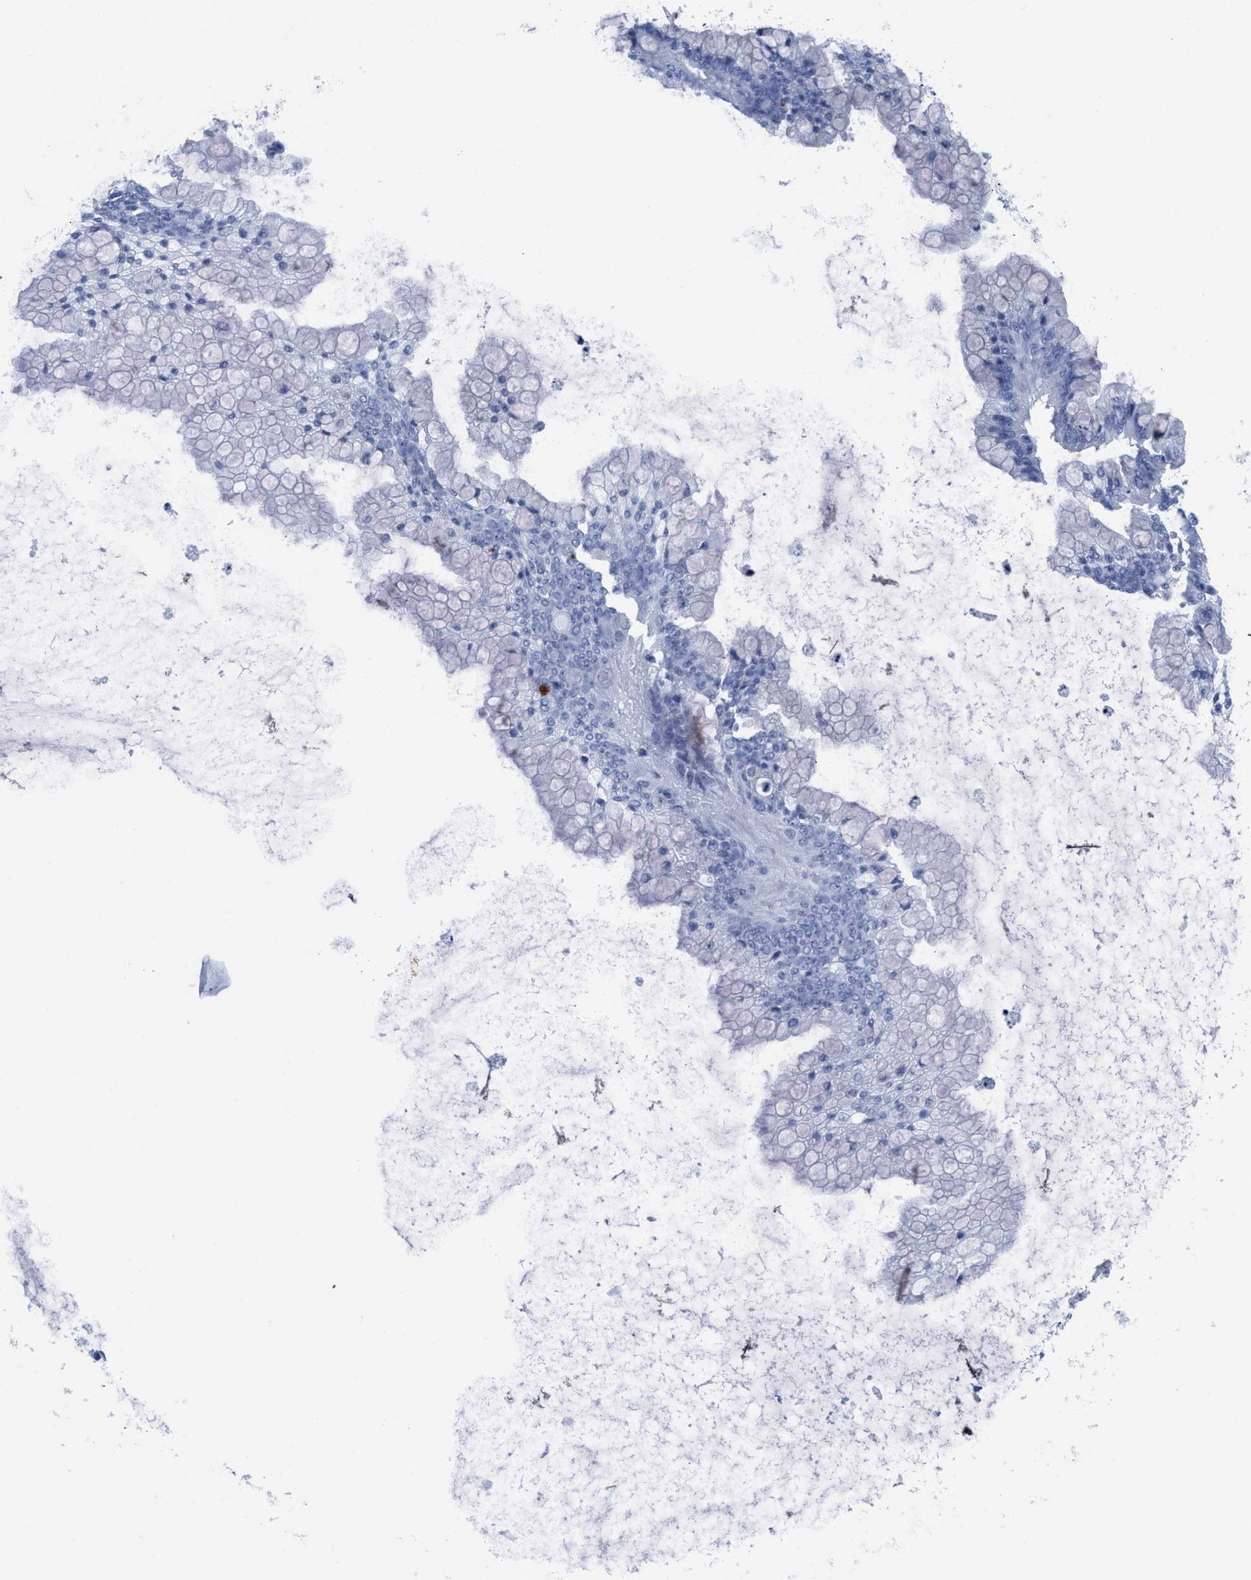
{"staining": {"intensity": "negative", "quantity": "none", "location": "none"}, "tissue": "ovarian cancer", "cell_type": "Tumor cells", "image_type": "cancer", "snomed": [{"axis": "morphology", "description": "Cystadenocarcinoma, mucinous, NOS"}, {"axis": "topography", "description": "Ovary"}], "caption": "Tumor cells show no significant staining in ovarian mucinous cystadenocarcinoma.", "gene": "TUB", "patient": {"sex": "female", "age": 57}}